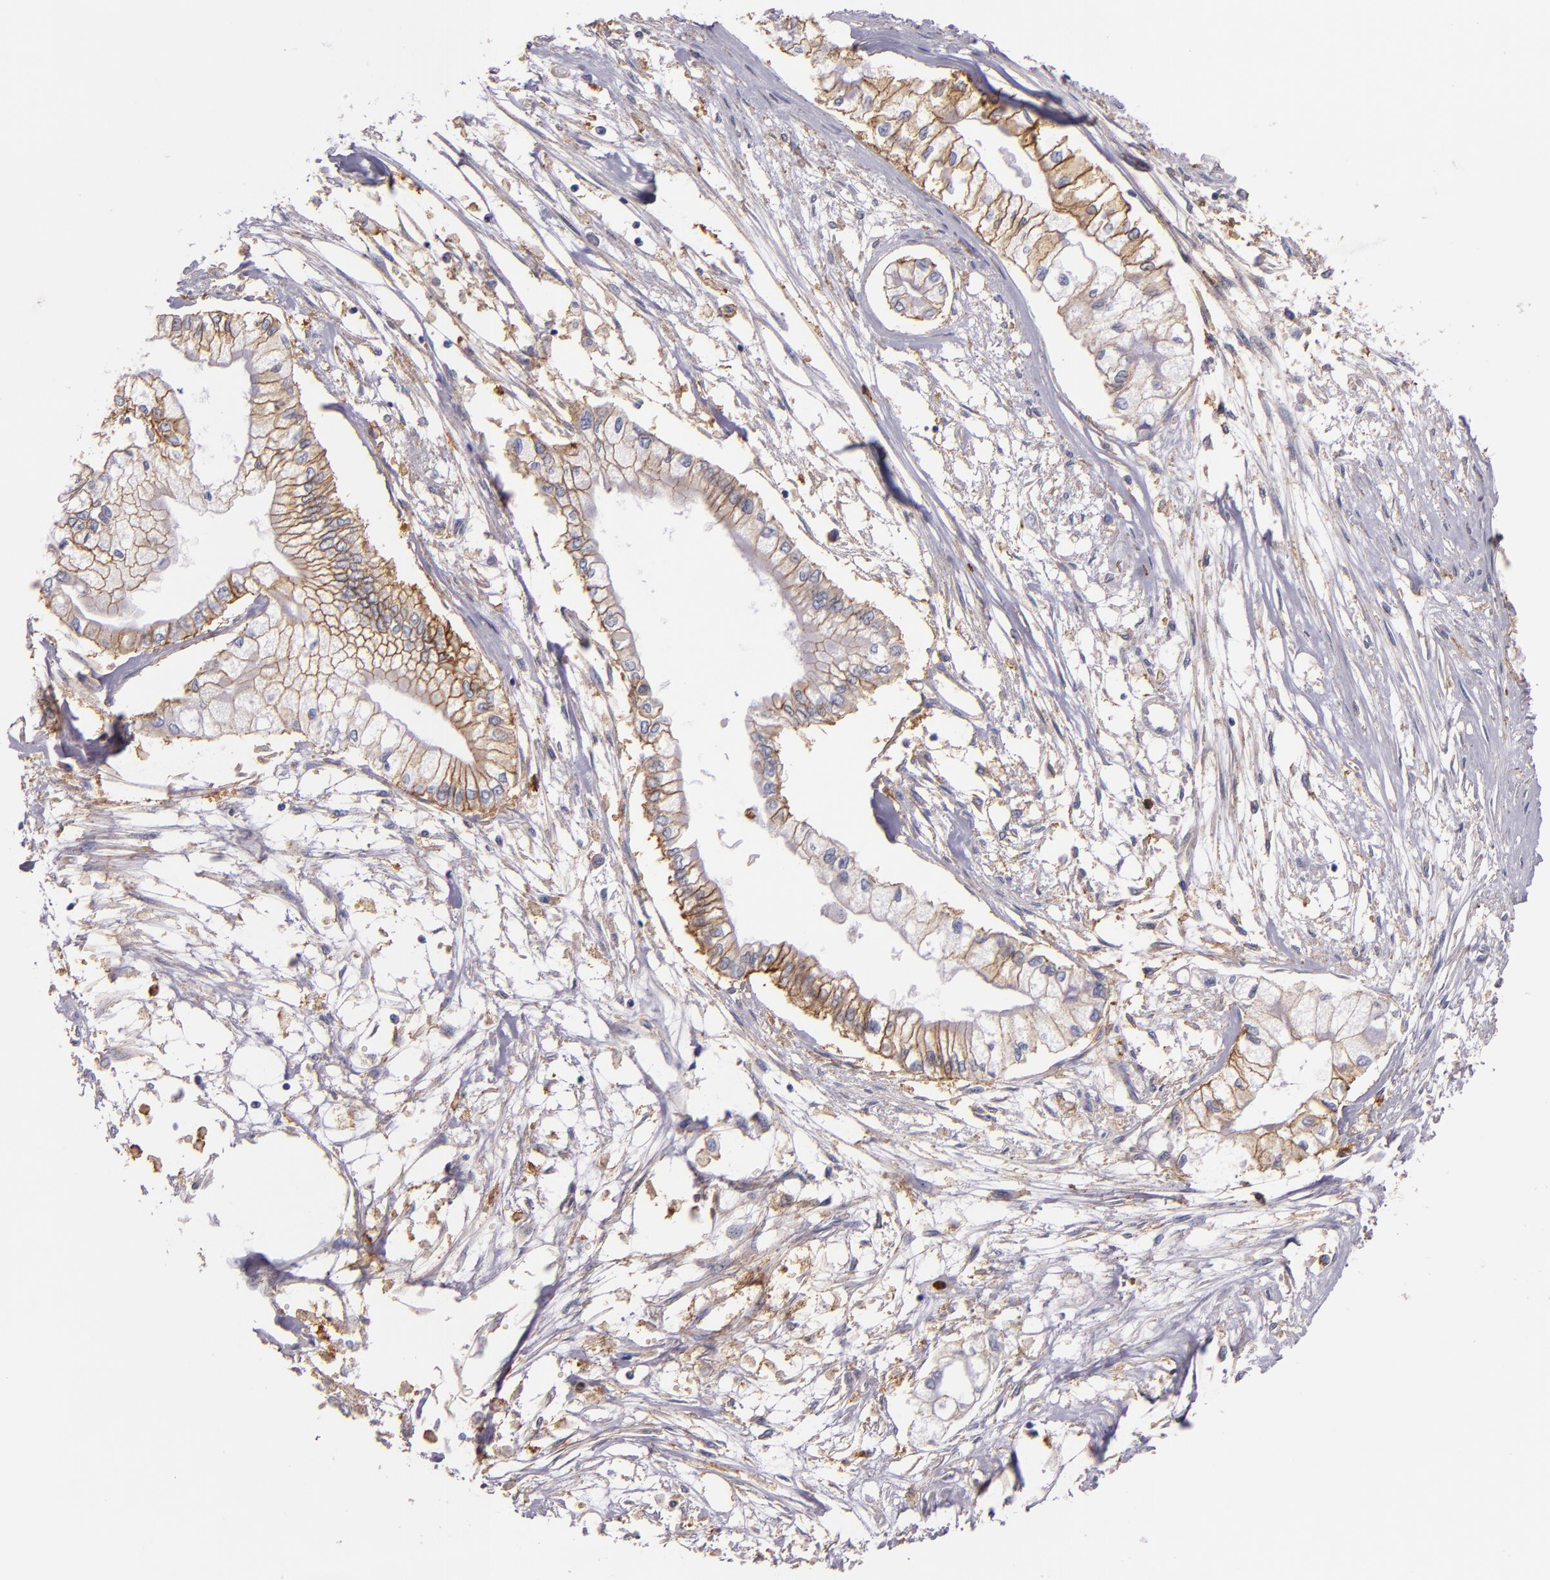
{"staining": {"intensity": "weak", "quantity": "25%-75%", "location": "cytoplasmic/membranous"}, "tissue": "pancreatic cancer", "cell_type": "Tumor cells", "image_type": "cancer", "snomed": [{"axis": "morphology", "description": "Adenocarcinoma, NOS"}, {"axis": "topography", "description": "Pancreas"}], "caption": "There is low levels of weak cytoplasmic/membranous positivity in tumor cells of pancreatic cancer (adenocarcinoma), as demonstrated by immunohistochemical staining (brown color).", "gene": "C5AR1", "patient": {"sex": "male", "age": 79}}